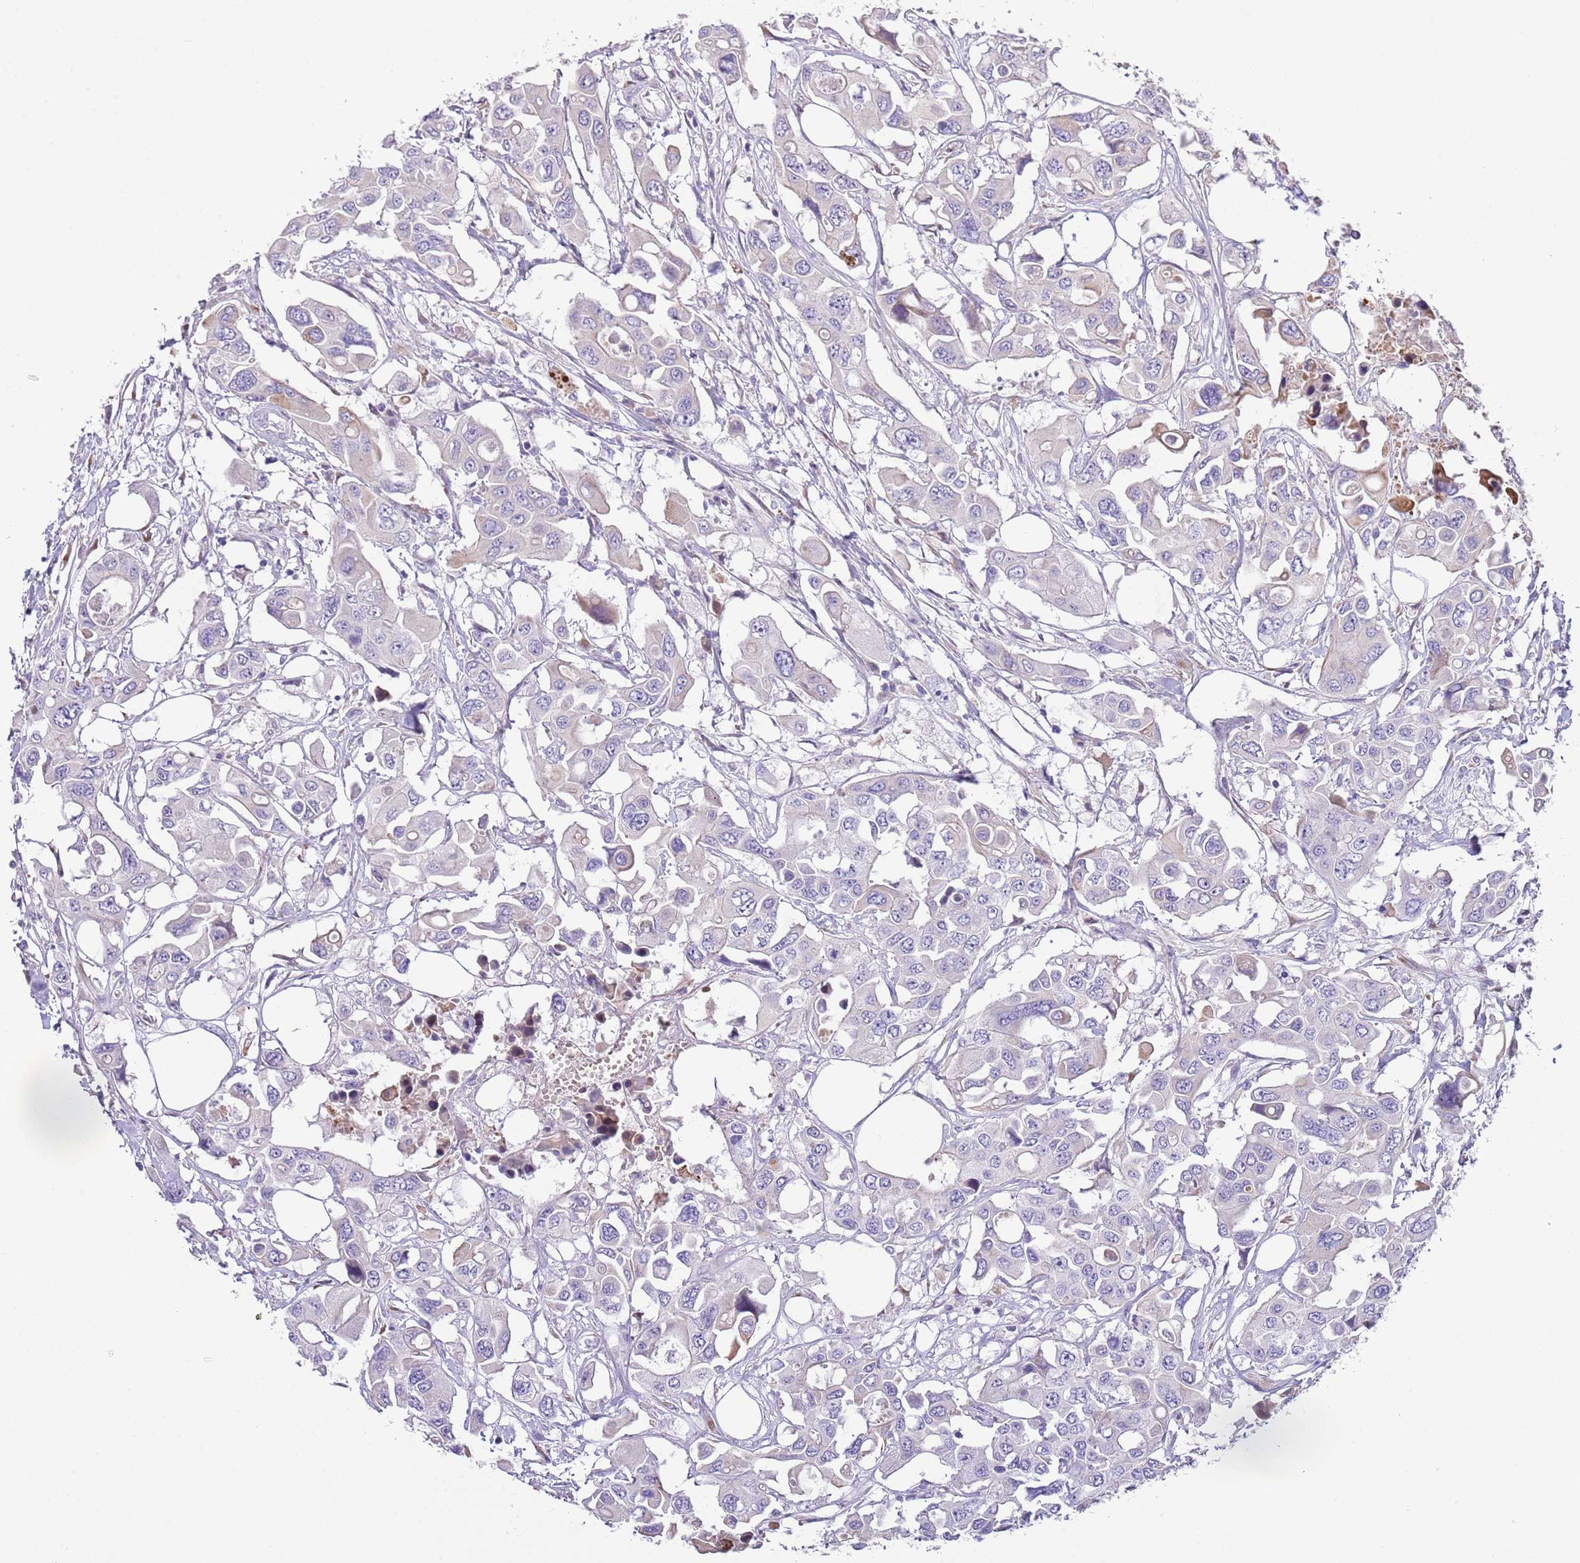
{"staining": {"intensity": "negative", "quantity": "none", "location": "none"}, "tissue": "colorectal cancer", "cell_type": "Tumor cells", "image_type": "cancer", "snomed": [{"axis": "morphology", "description": "Adenocarcinoma, NOS"}, {"axis": "topography", "description": "Colon"}], "caption": "This photomicrograph is of adenocarcinoma (colorectal) stained with immunohistochemistry to label a protein in brown with the nuclei are counter-stained blue. There is no staining in tumor cells. Brightfield microscopy of immunohistochemistry stained with DAB (brown) and hematoxylin (blue), captured at high magnification.", "gene": "ABHD17C", "patient": {"sex": "male", "age": 77}}